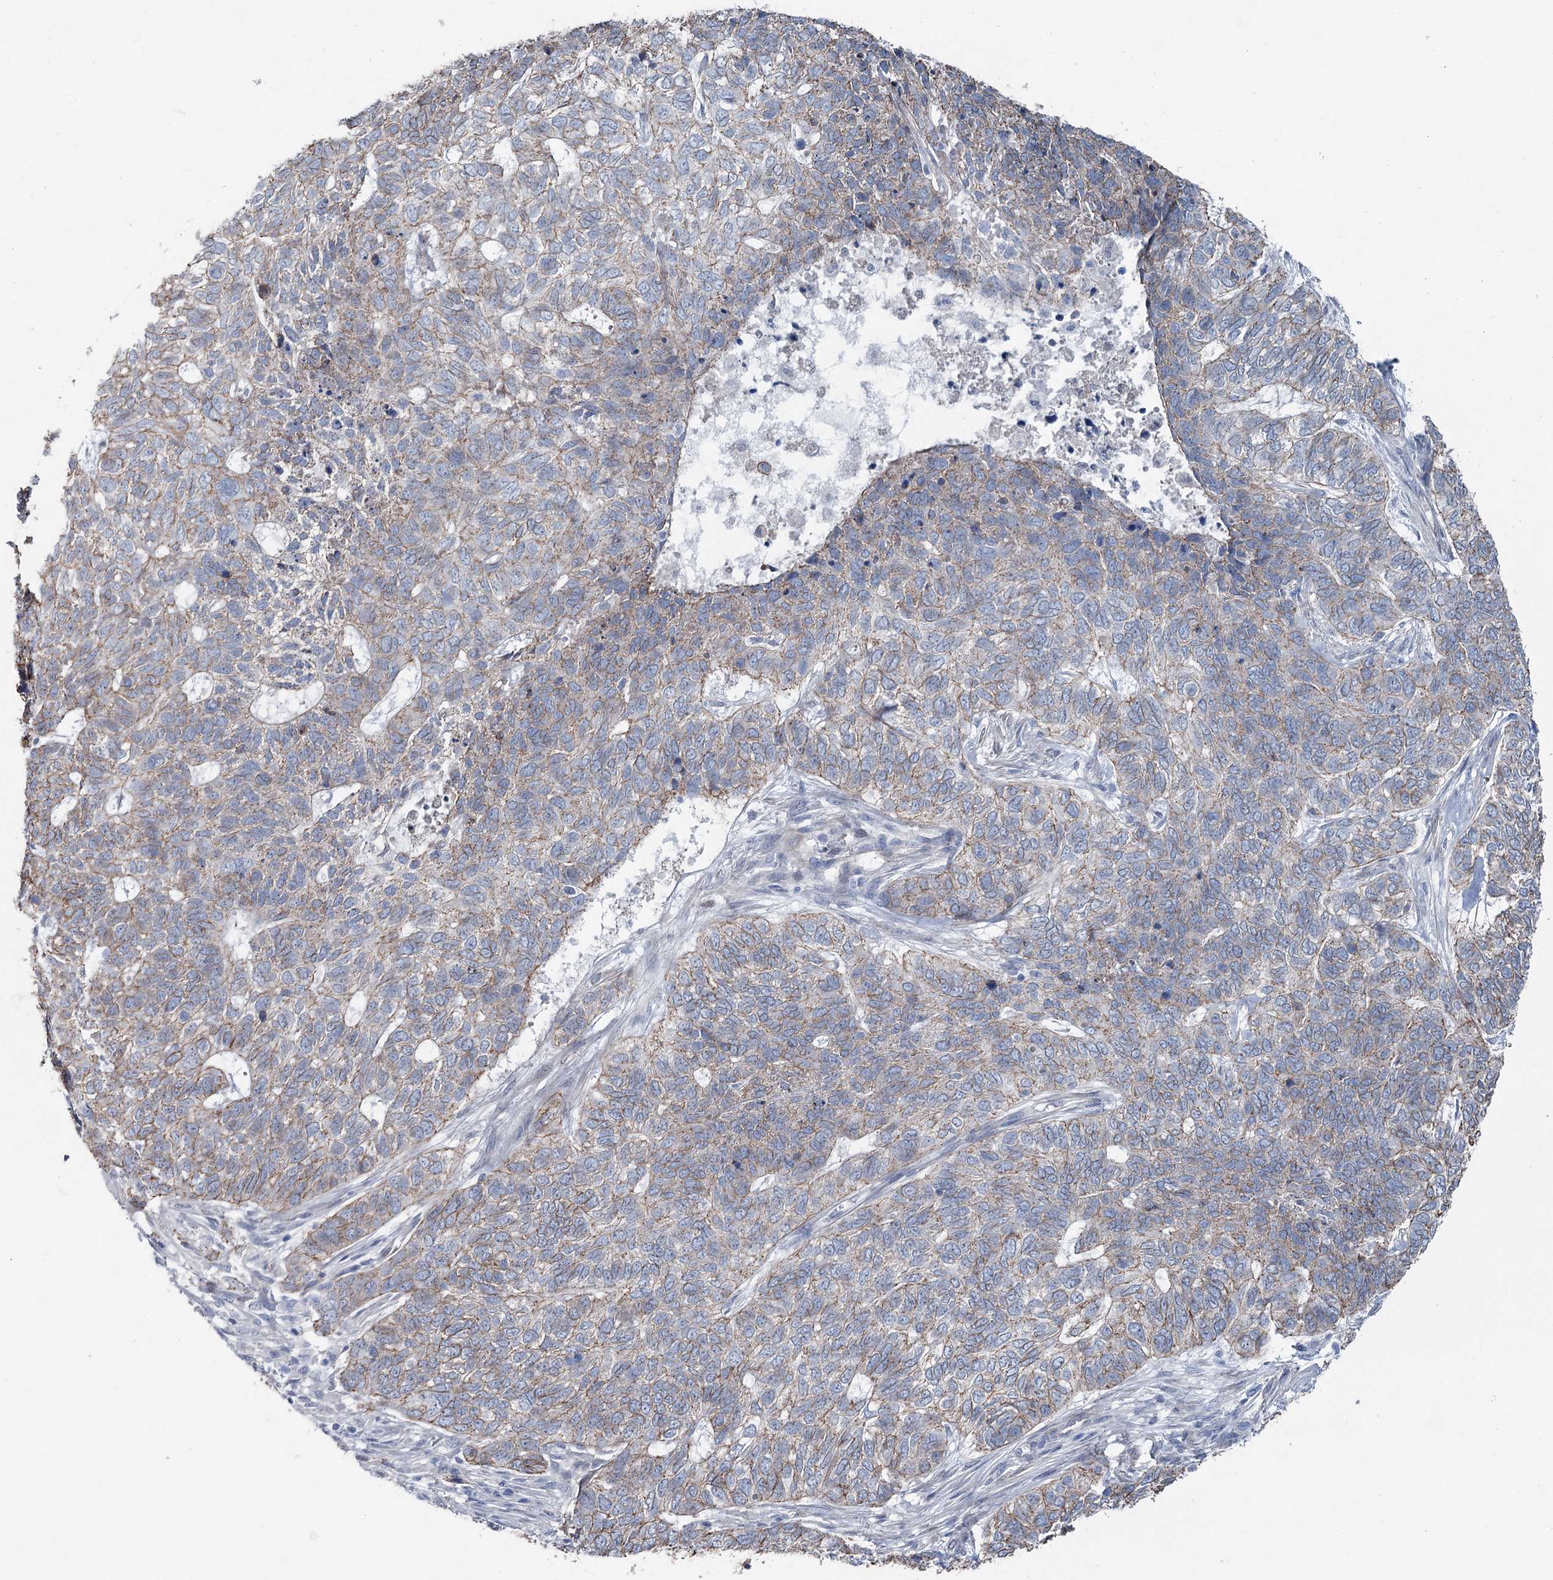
{"staining": {"intensity": "moderate", "quantity": "25%-75%", "location": "cytoplasmic/membranous"}, "tissue": "skin cancer", "cell_type": "Tumor cells", "image_type": "cancer", "snomed": [{"axis": "morphology", "description": "Basal cell carcinoma"}, {"axis": "topography", "description": "Skin"}], "caption": "Immunohistochemistry (DAB) staining of skin basal cell carcinoma shows moderate cytoplasmic/membranous protein positivity in about 25%-75% of tumor cells. The protein of interest is shown in brown color, while the nuclei are stained blue.", "gene": "FAM120B", "patient": {"sex": "female", "age": 65}}